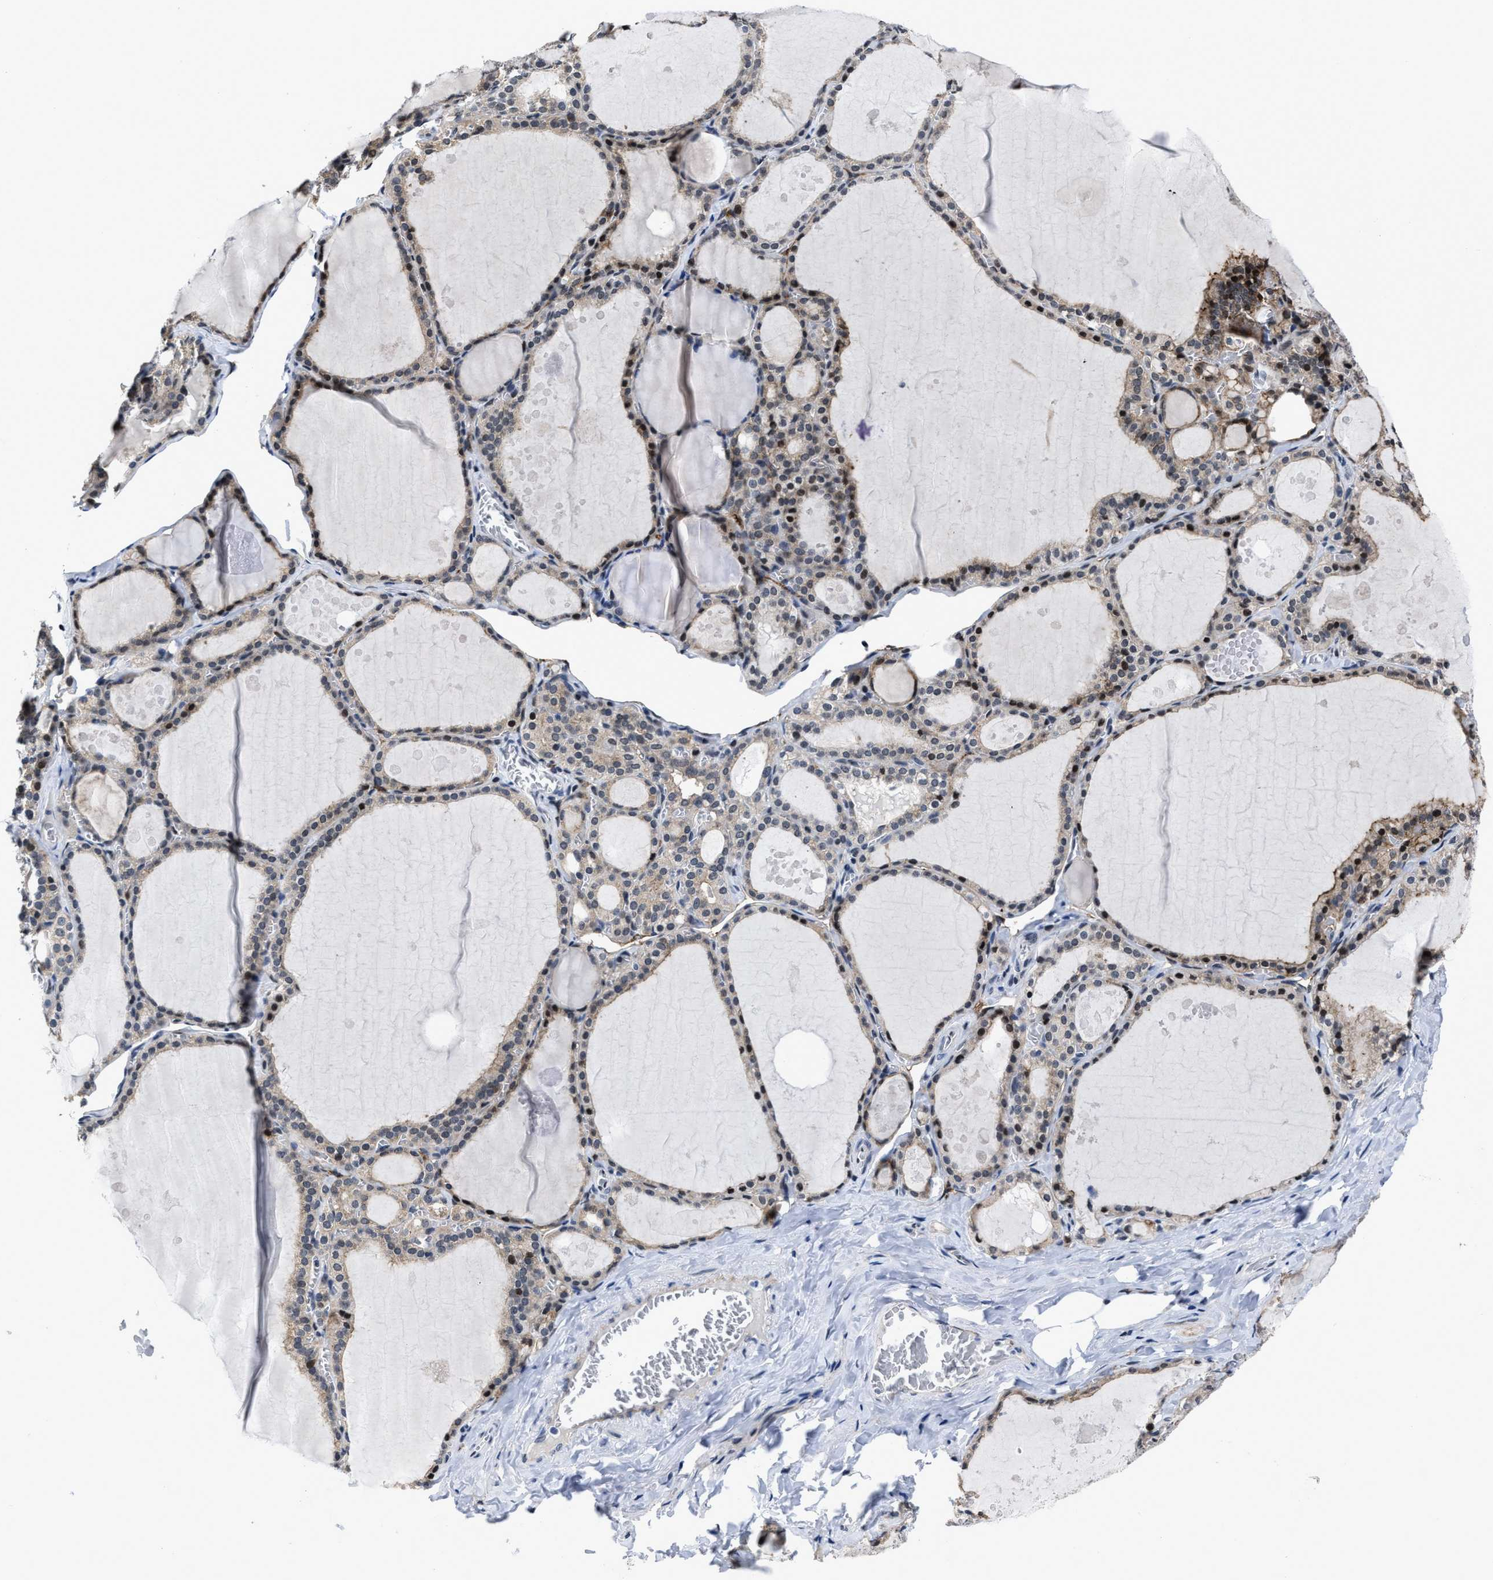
{"staining": {"intensity": "moderate", "quantity": "<25%", "location": "cytoplasmic/membranous,nuclear"}, "tissue": "thyroid gland", "cell_type": "Glandular cells", "image_type": "normal", "snomed": [{"axis": "morphology", "description": "Normal tissue, NOS"}, {"axis": "topography", "description": "Thyroid gland"}], "caption": "Brown immunohistochemical staining in unremarkable thyroid gland demonstrates moderate cytoplasmic/membranous,nuclear expression in approximately <25% of glandular cells.", "gene": "MARCKSL1", "patient": {"sex": "male", "age": 56}}